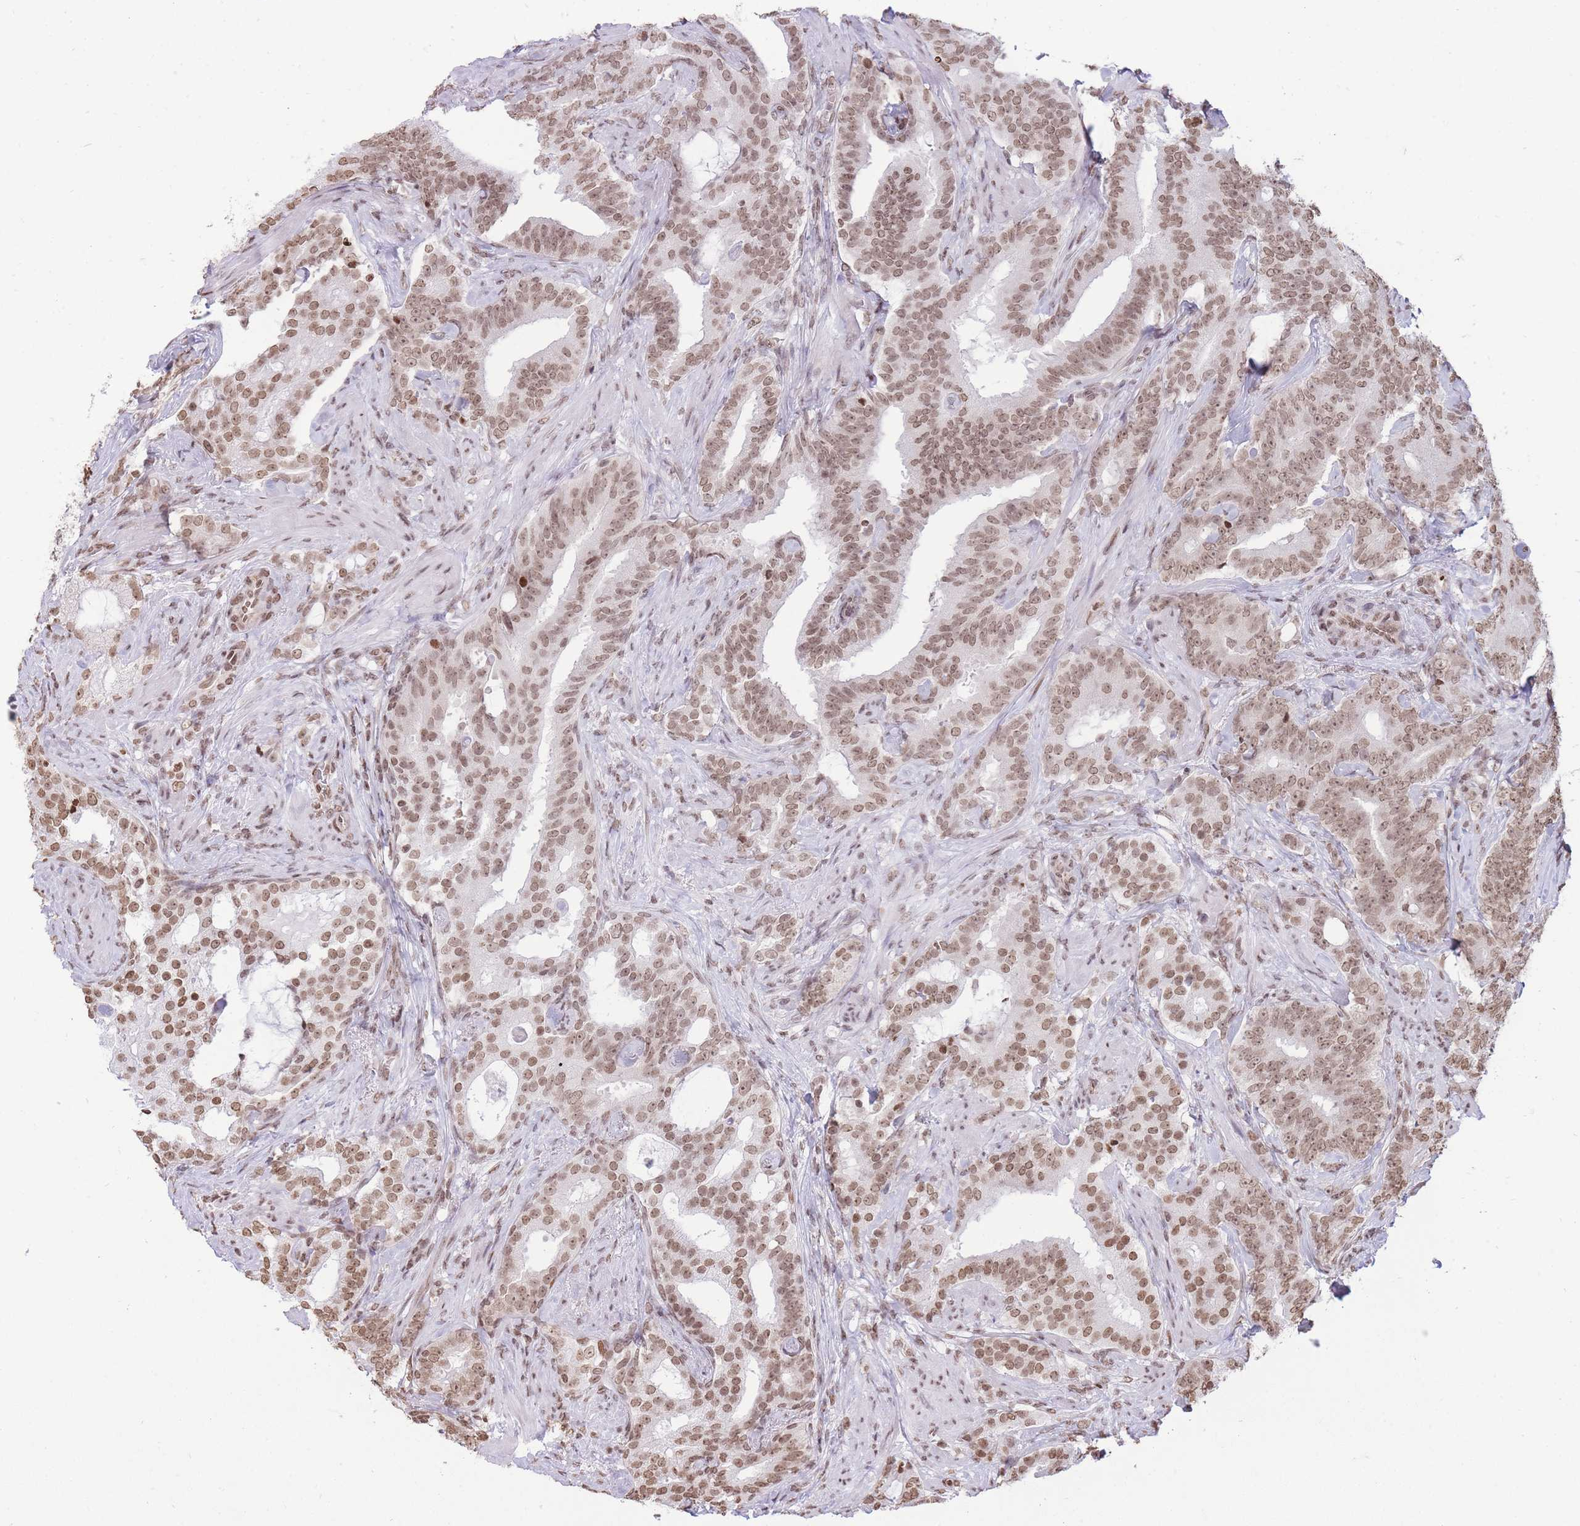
{"staining": {"intensity": "moderate", "quantity": ">75%", "location": "nuclear"}, "tissue": "prostate cancer", "cell_type": "Tumor cells", "image_type": "cancer", "snomed": [{"axis": "morphology", "description": "Adenocarcinoma, High grade"}, {"axis": "topography", "description": "Prostate"}], "caption": "This is a histology image of immunohistochemistry staining of prostate cancer, which shows moderate staining in the nuclear of tumor cells.", "gene": "SHISAL1", "patient": {"sex": "male", "age": 64}}